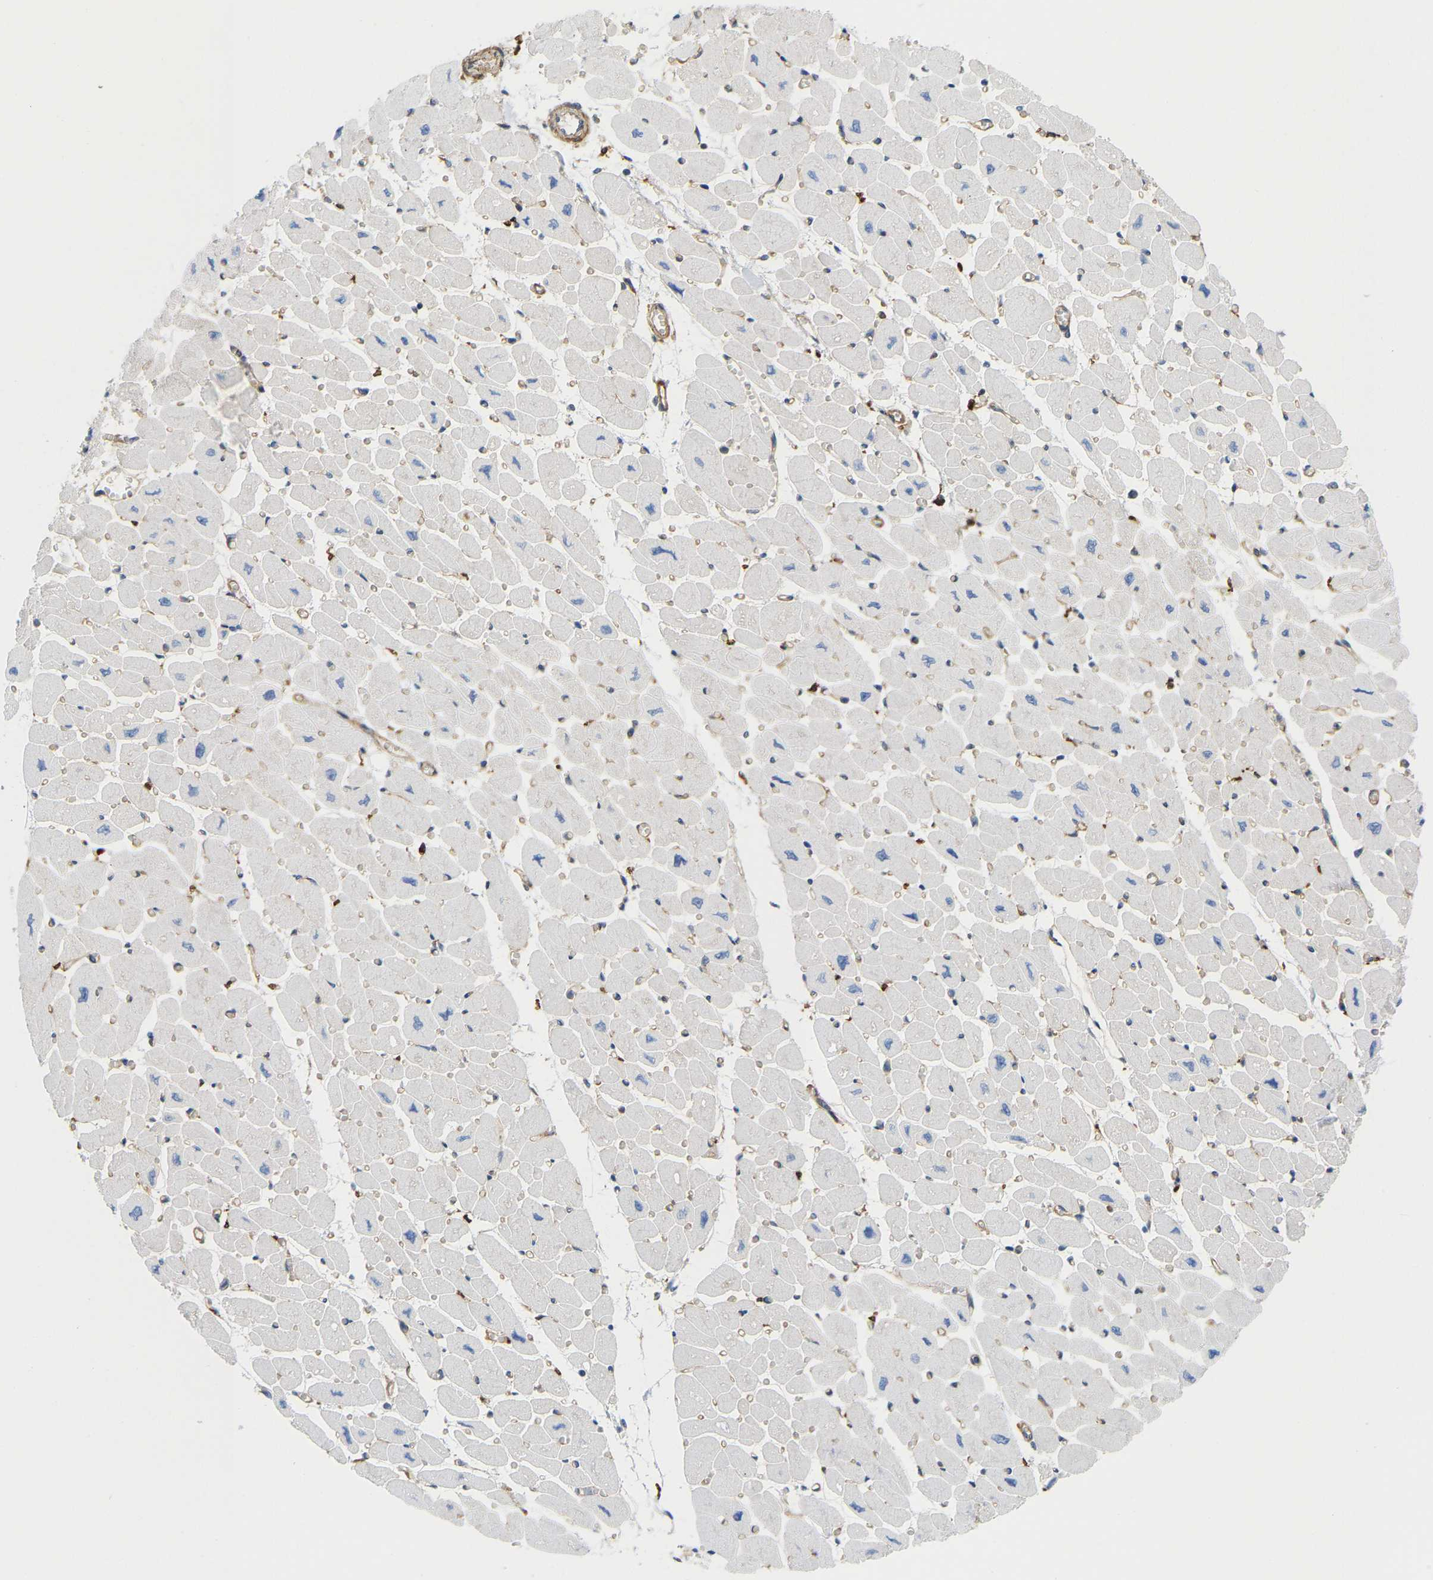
{"staining": {"intensity": "negative", "quantity": "none", "location": "none"}, "tissue": "heart muscle", "cell_type": "Cardiomyocytes", "image_type": "normal", "snomed": [{"axis": "morphology", "description": "Normal tissue, NOS"}, {"axis": "topography", "description": "Heart"}], "caption": "IHC image of benign human heart muscle stained for a protein (brown), which exhibits no positivity in cardiomyocytes. (DAB IHC with hematoxylin counter stain).", "gene": "PICALM", "patient": {"sex": "female", "age": 54}}